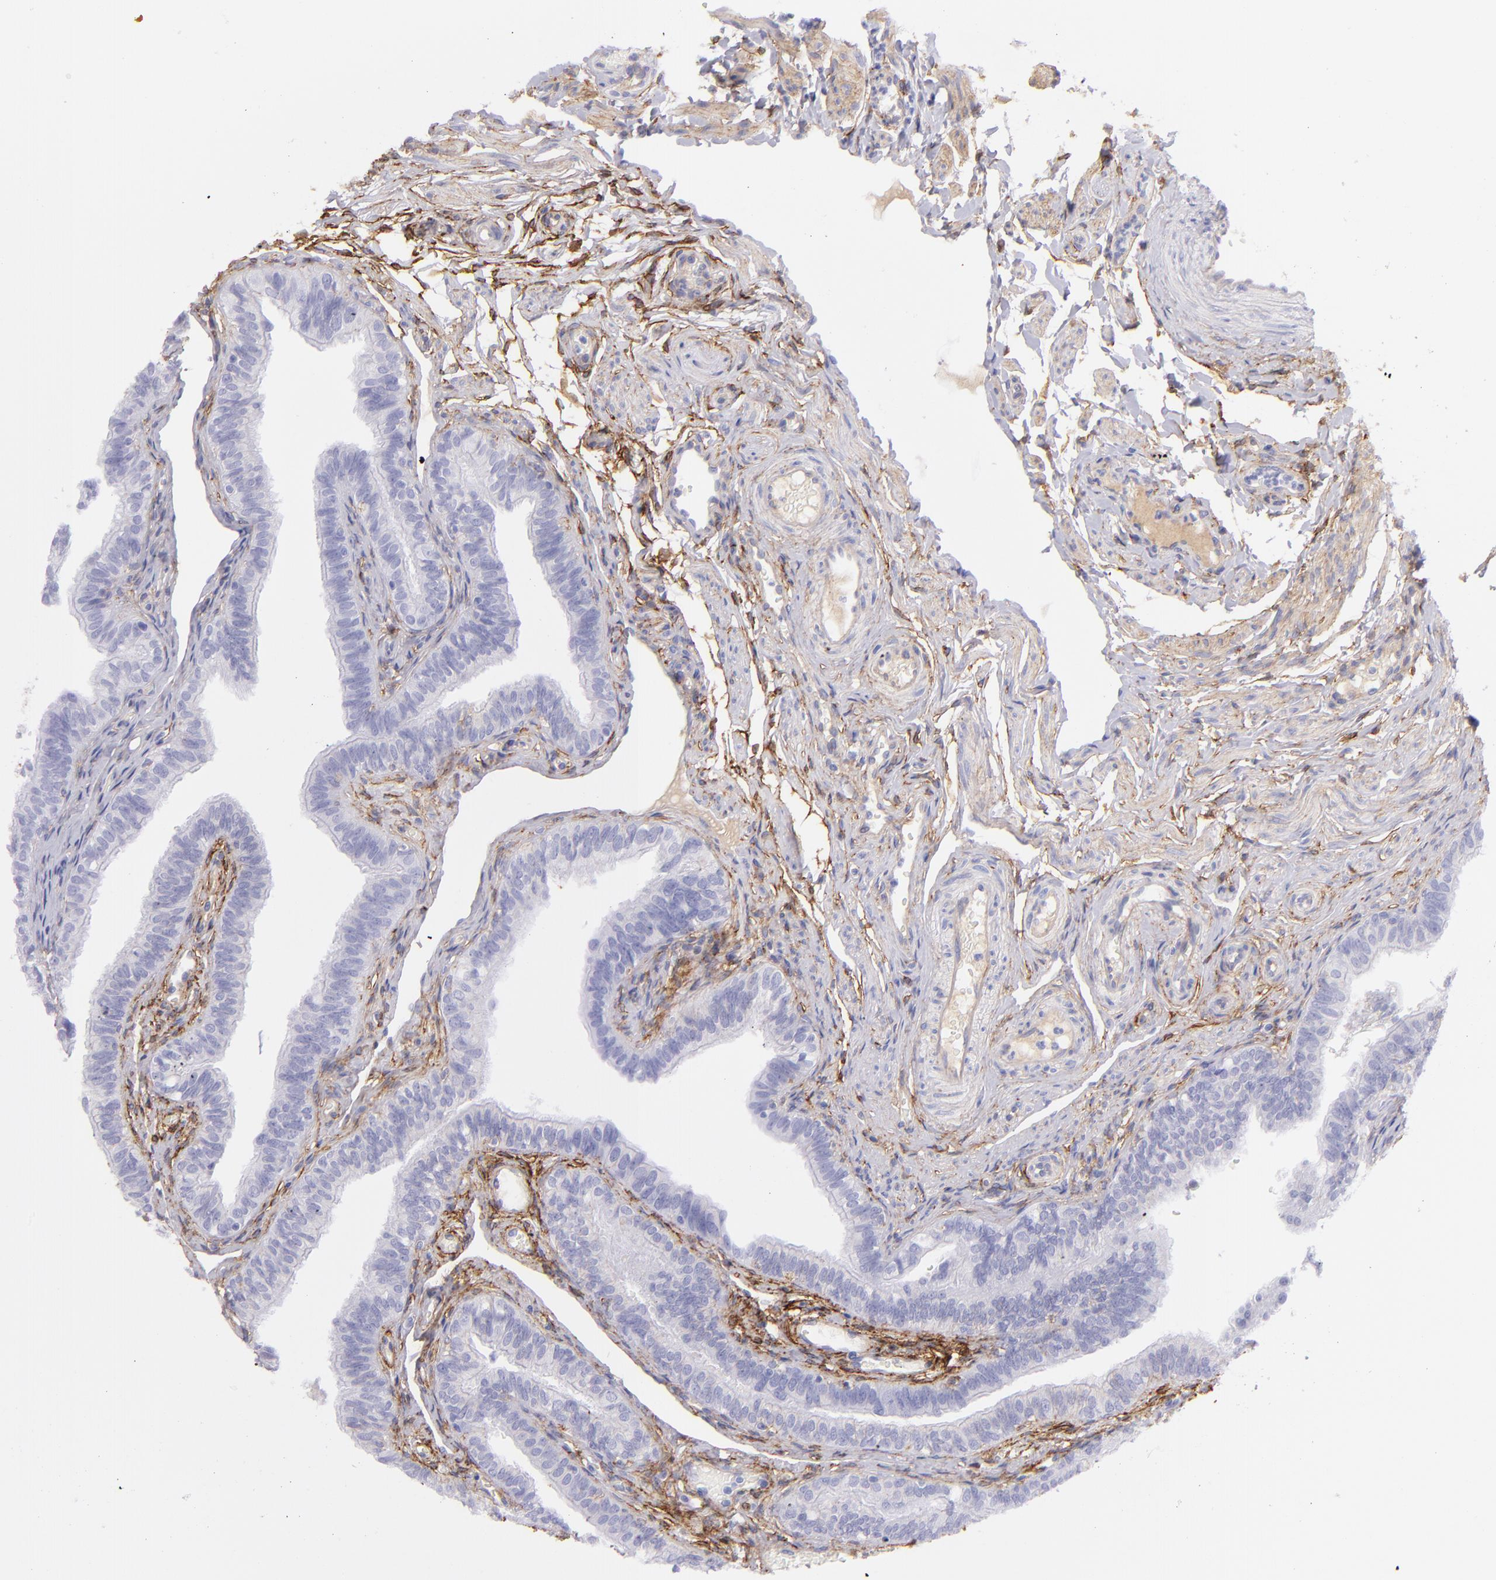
{"staining": {"intensity": "negative", "quantity": "none", "location": "none"}, "tissue": "fallopian tube", "cell_type": "Glandular cells", "image_type": "normal", "snomed": [{"axis": "morphology", "description": "Normal tissue, NOS"}, {"axis": "morphology", "description": "Dermoid, NOS"}, {"axis": "topography", "description": "Fallopian tube"}], "caption": "This is an IHC histopathology image of benign human fallopian tube. There is no expression in glandular cells.", "gene": "CD81", "patient": {"sex": "female", "age": 33}}